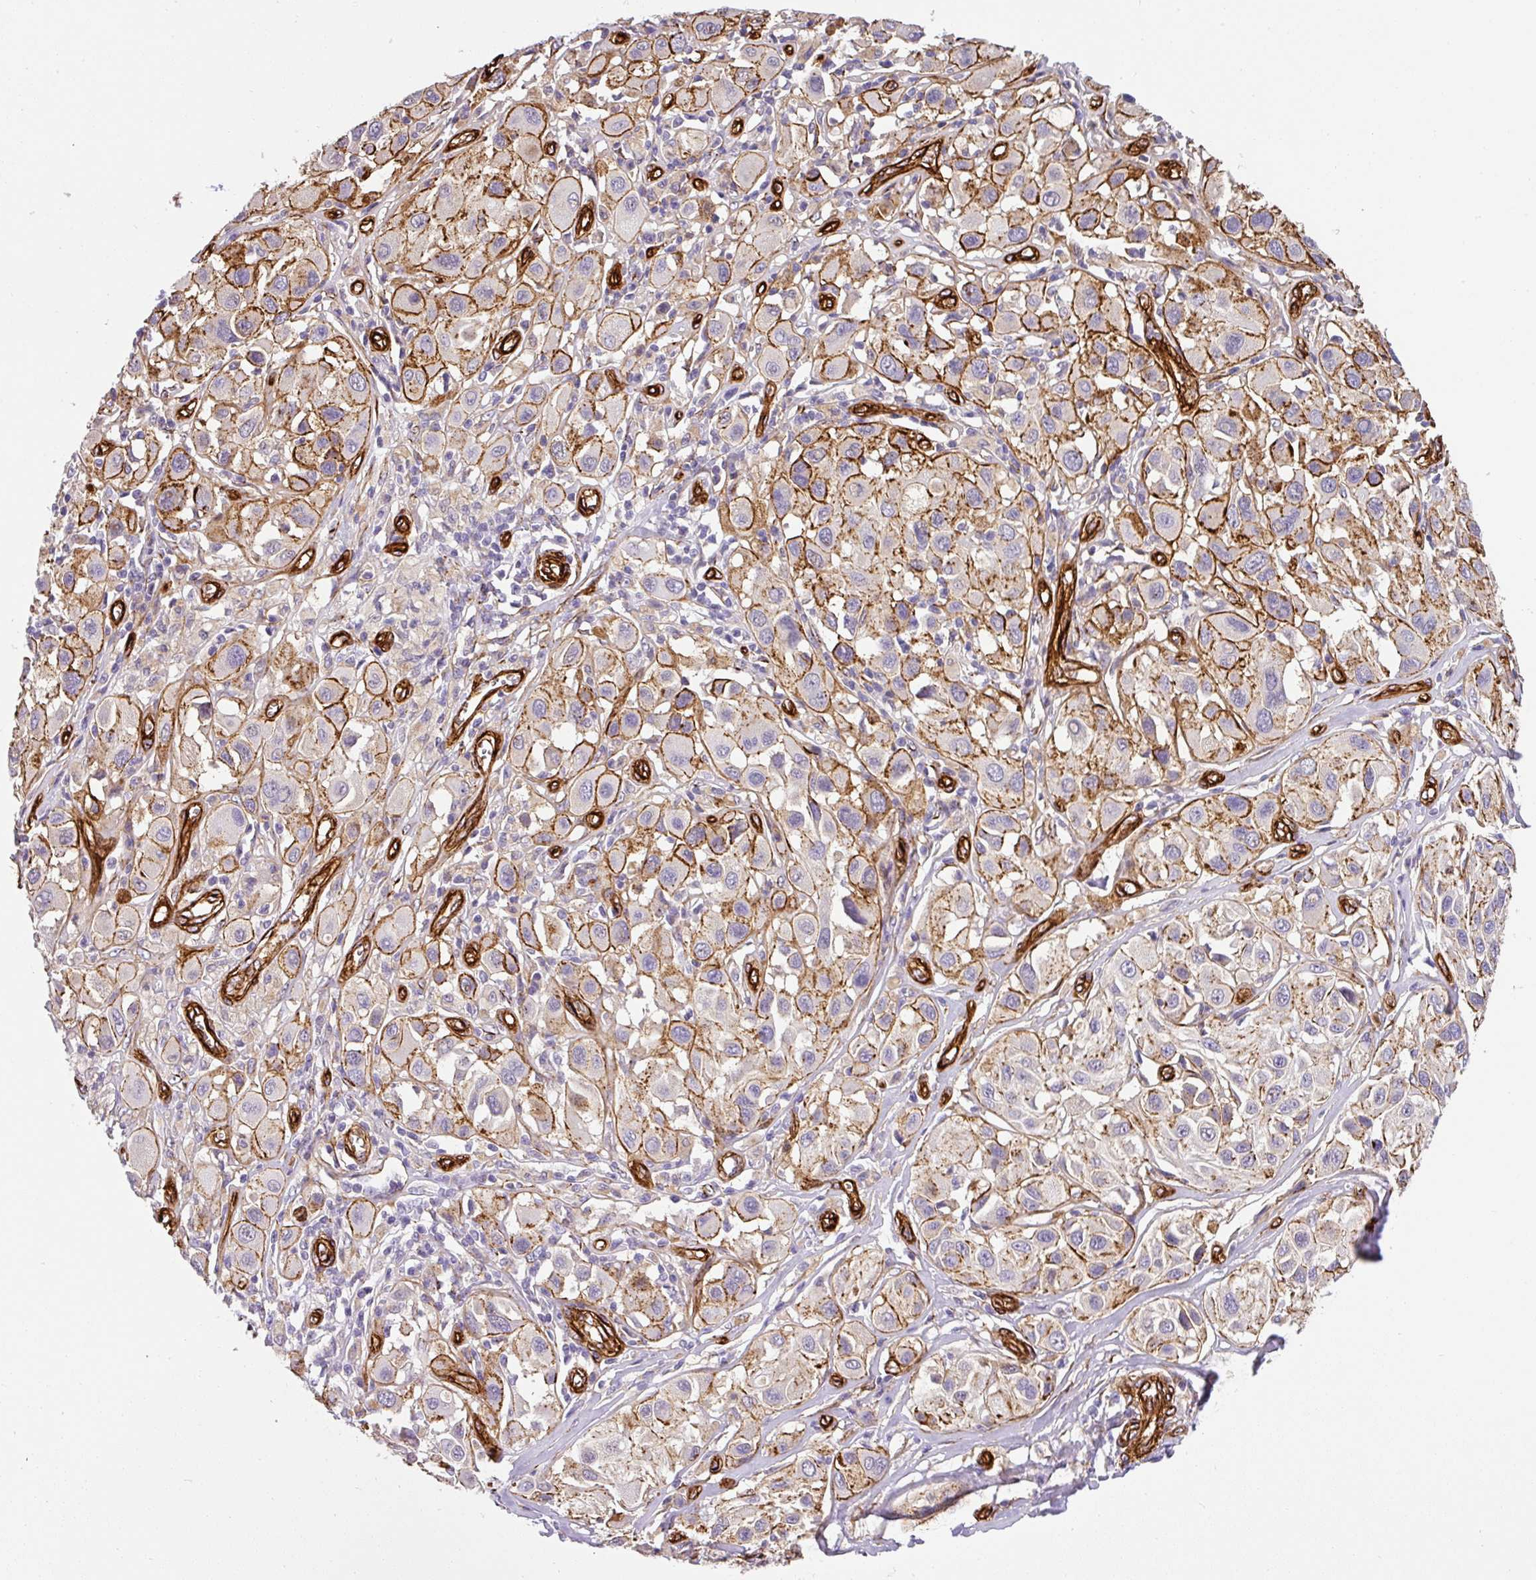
{"staining": {"intensity": "moderate", "quantity": "25%-75%", "location": "cytoplasmic/membranous"}, "tissue": "melanoma", "cell_type": "Tumor cells", "image_type": "cancer", "snomed": [{"axis": "morphology", "description": "Malignant melanoma, Metastatic site"}, {"axis": "topography", "description": "Skin"}], "caption": "The micrograph demonstrates immunohistochemical staining of melanoma. There is moderate cytoplasmic/membranous staining is present in approximately 25%-75% of tumor cells.", "gene": "SLC25A17", "patient": {"sex": "male", "age": 41}}